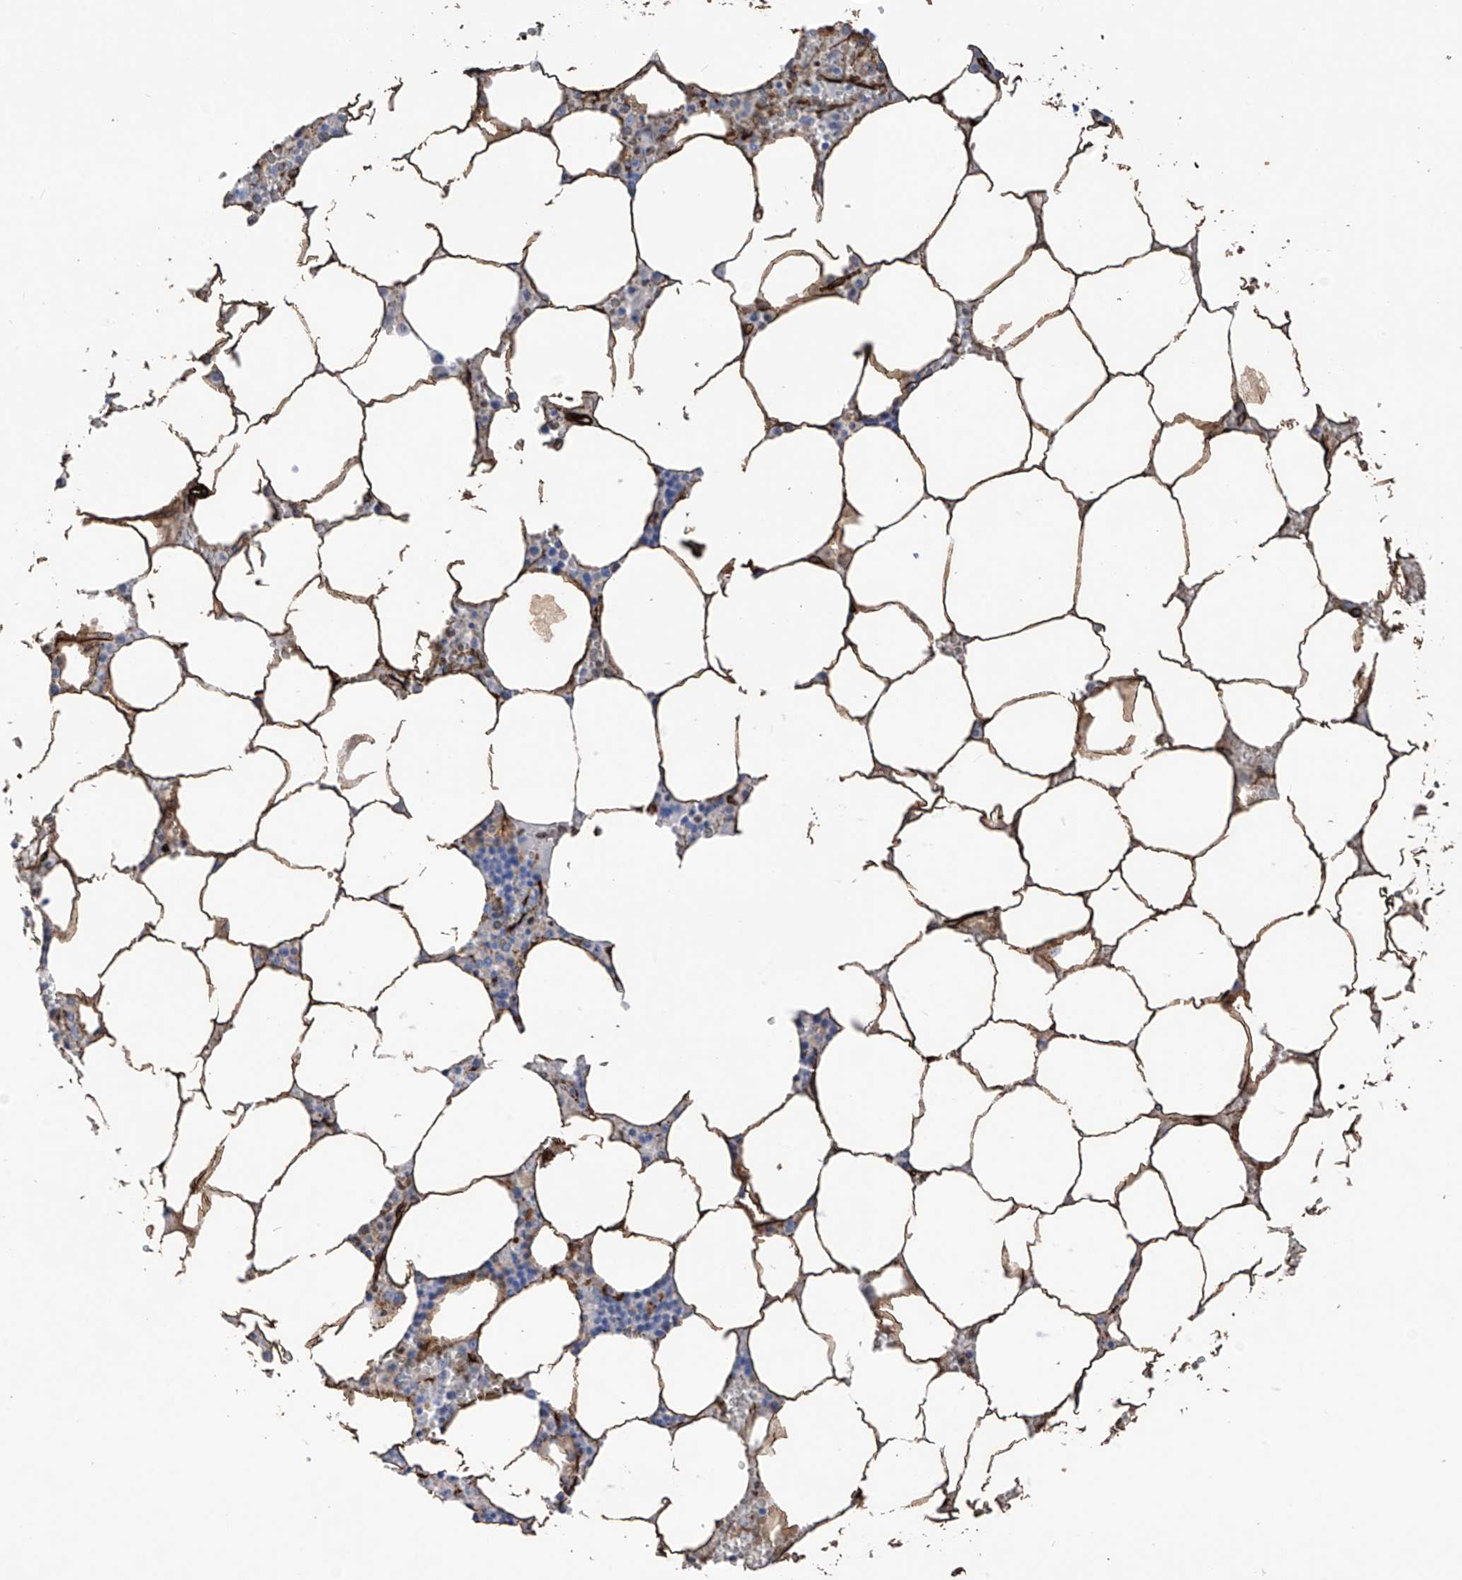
{"staining": {"intensity": "negative", "quantity": "none", "location": "none"}, "tissue": "bone marrow", "cell_type": "Hematopoietic cells", "image_type": "normal", "snomed": [{"axis": "morphology", "description": "Normal tissue, NOS"}, {"axis": "topography", "description": "Bone marrow"}], "caption": "A micrograph of human bone marrow is negative for staining in hematopoietic cells. (Stains: DAB (3,3'-diaminobenzidine) immunohistochemistry (IHC) with hematoxylin counter stain, Microscopy: brightfield microscopy at high magnification).", "gene": "UBTD1", "patient": {"sex": "male", "age": 70}}